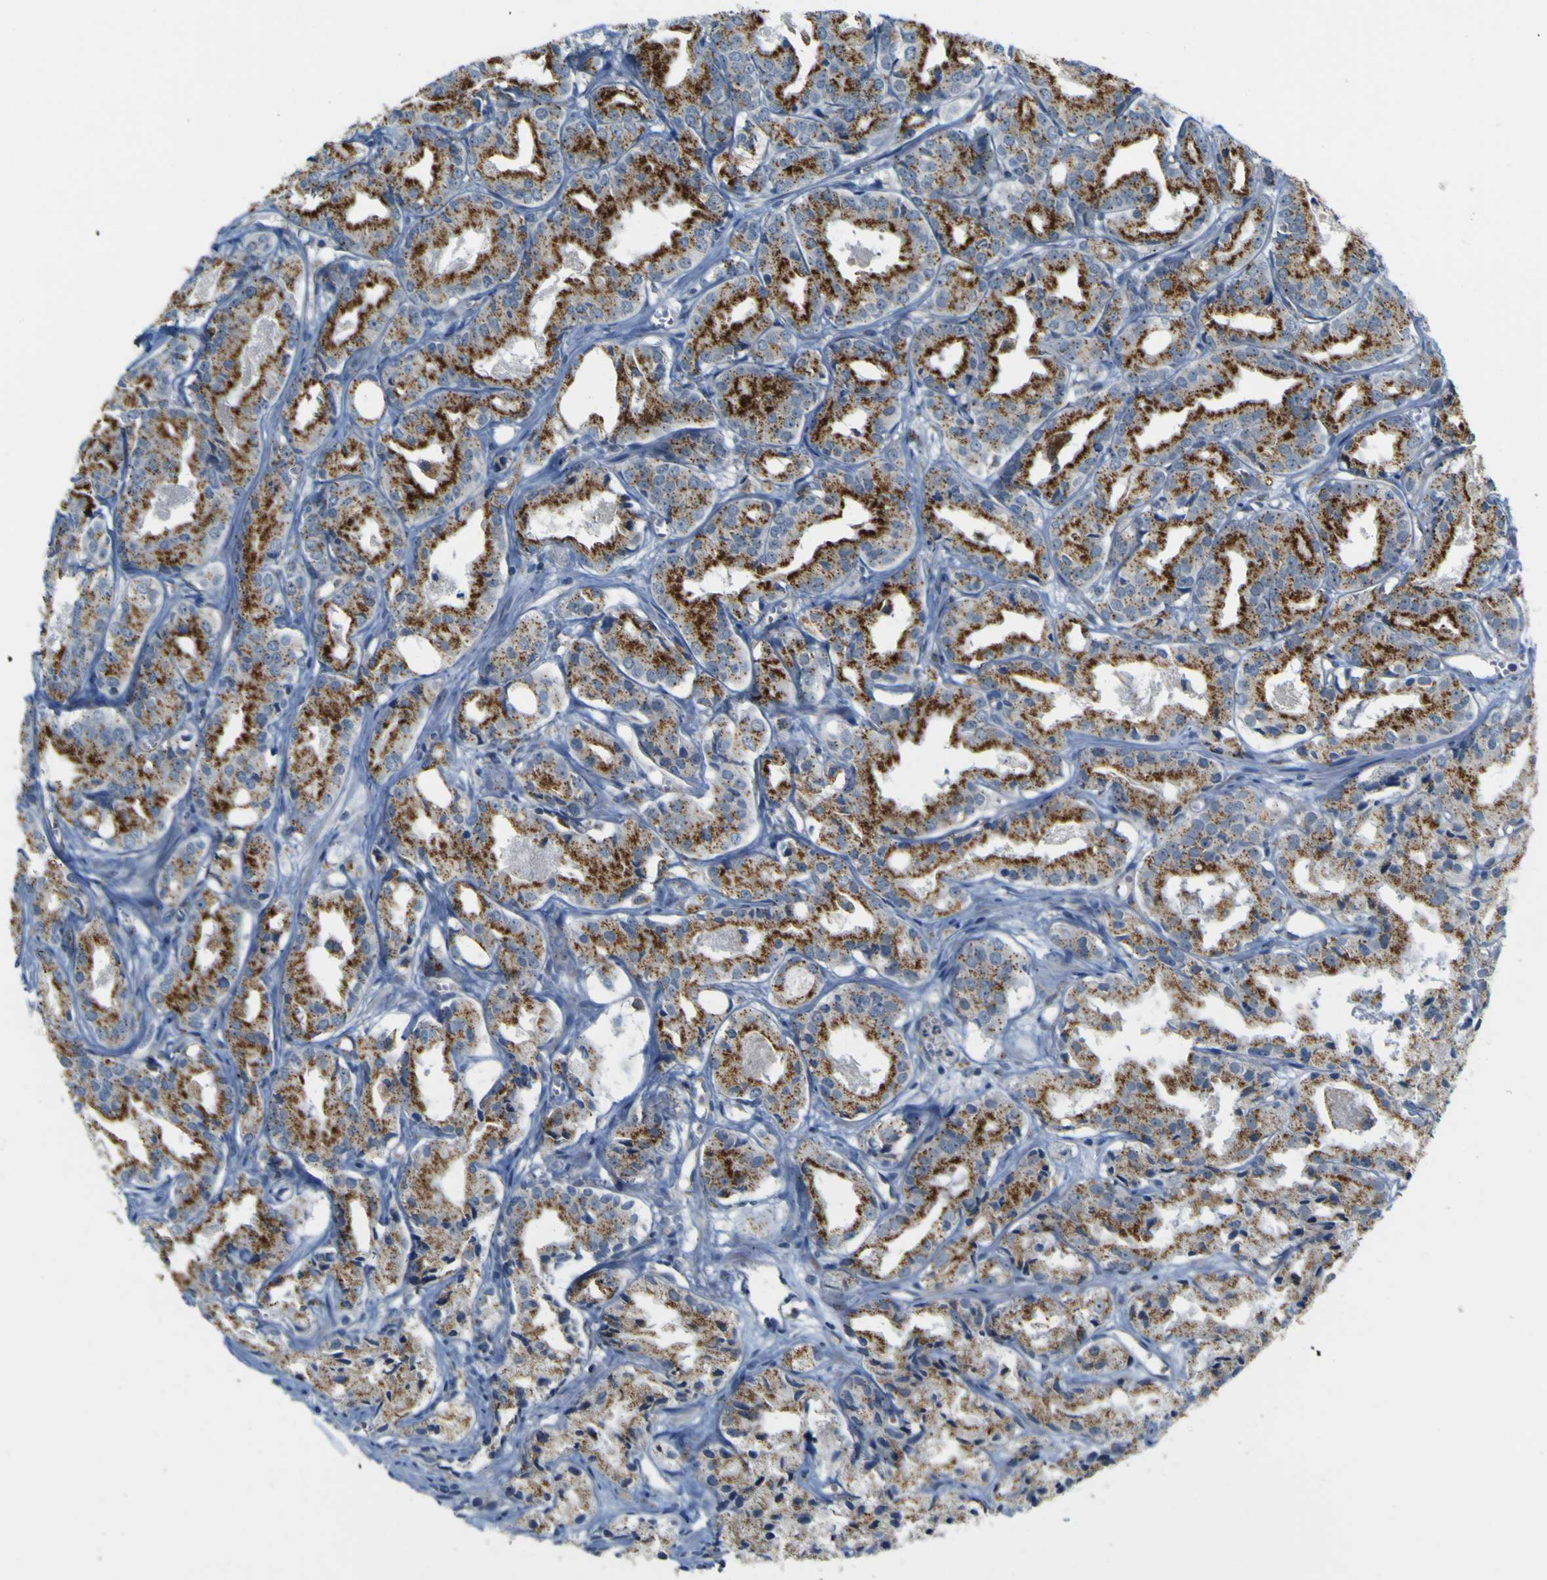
{"staining": {"intensity": "moderate", "quantity": ">75%", "location": "cytoplasmic/membranous"}, "tissue": "prostate cancer", "cell_type": "Tumor cells", "image_type": "cancer", "snomed": [{"axis": "morphology", "description": "Adenocarcinoma, Low grade"}, {"axis": "topography", "description": "Prostate"}], "caption": "Adenocarcinoma (low-grade) (prostate) stained with immunohistochemistry demonstrates moderate cytoplasmic/membranous positivity in about >75% of tumor cells. The protein is stained brown, and the nuclei are stained in blue (DAB IHC with brightfield microscopy, high magnification).", "gene": "ACBD5", "patient": {"sex": "male", "age": 72}}